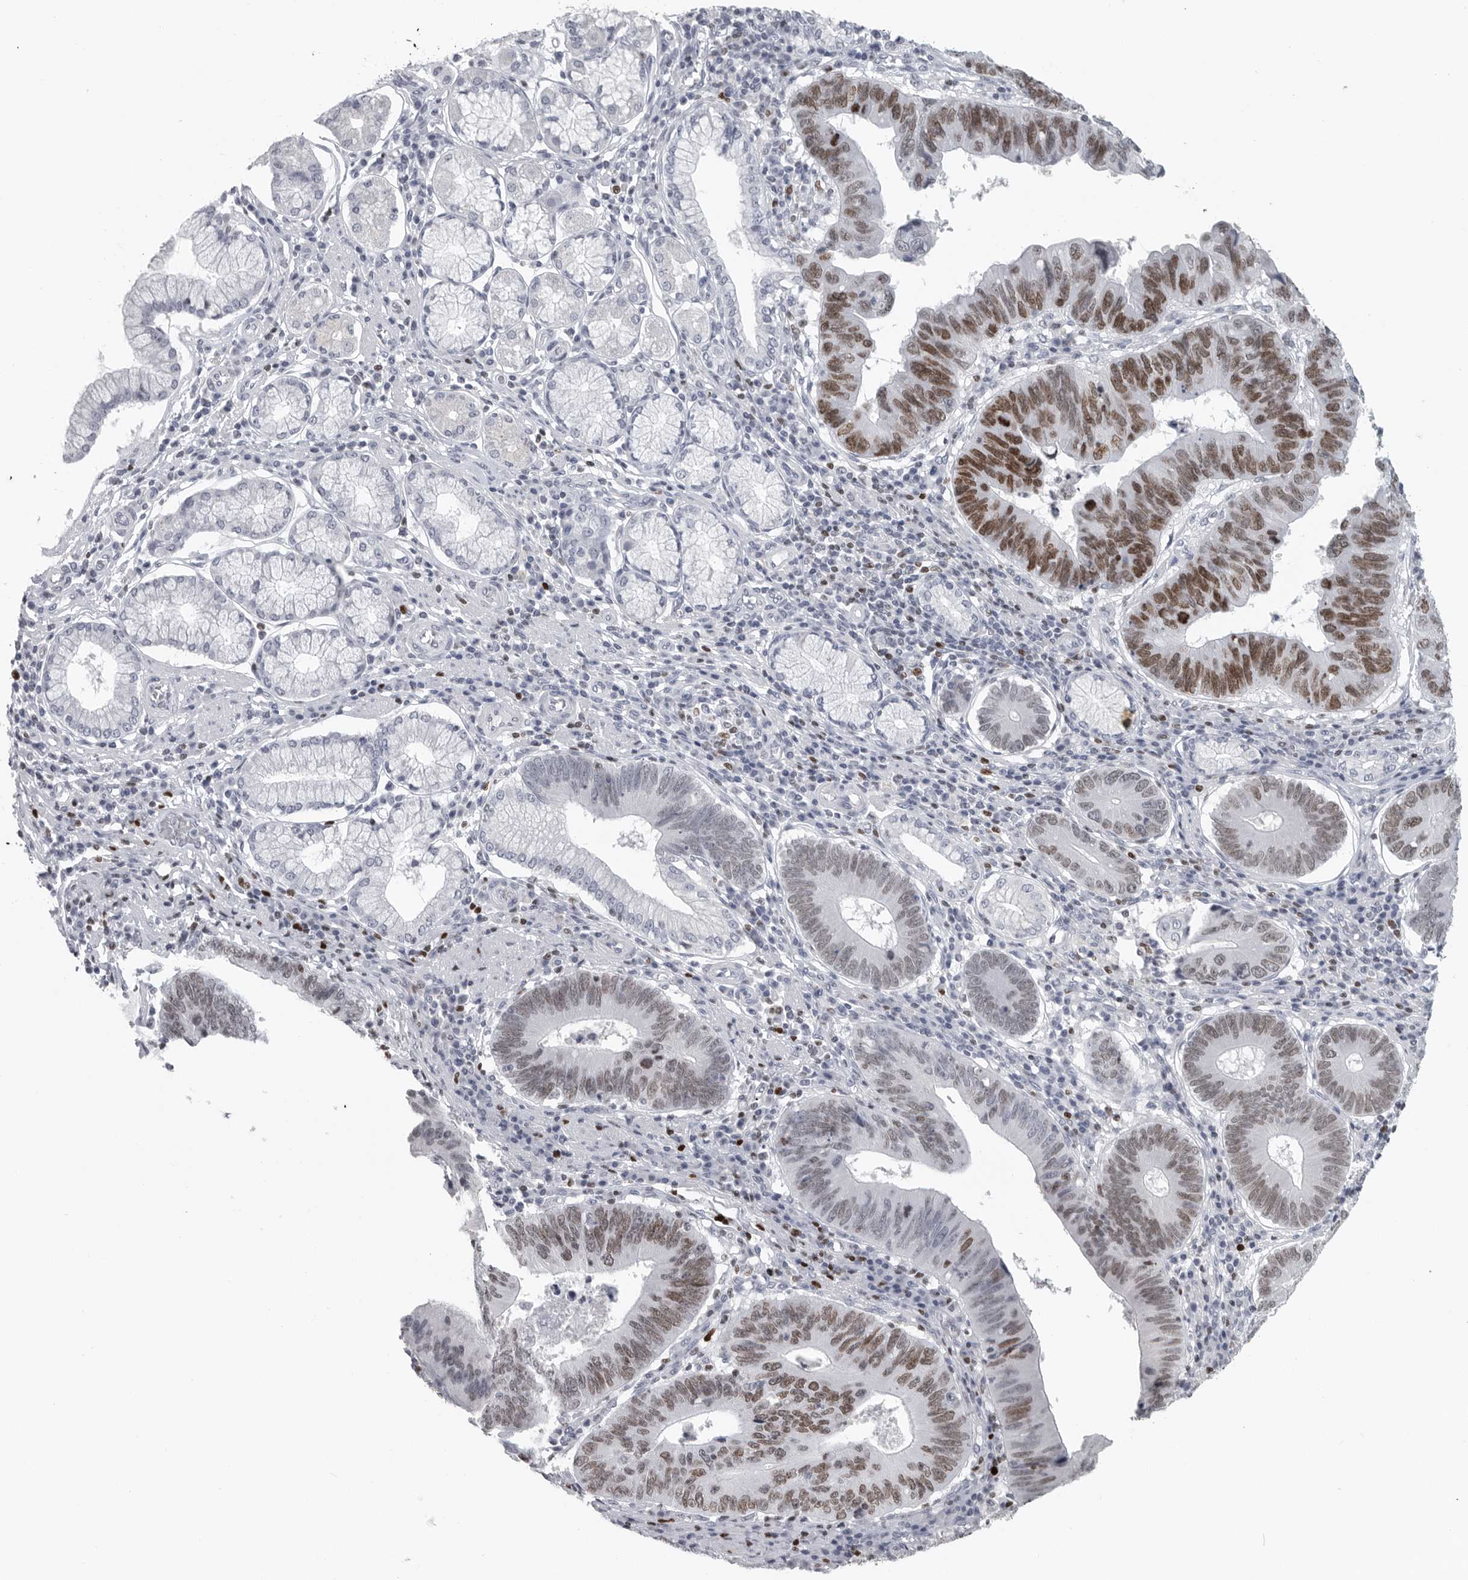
{"staining": {"intensity": "moderate", "quantity": ">75%", "location": "nuclear"}, "tissue": "stomach cancer", "cell_type": "Tumor cells", "image_type": "cancer", "snomed": [{"axis": "morphology", "description": "Adenocarcinoma, NOS"}, {"axis": "topography", "description": "Stomach"}], "caption": "Protein staining displays moderate nuclear staining in approximately >75% of tumor cells in stomach cancer (adenocarcinoma).", "gene": "SATB2", "patient": {"sex": "male", "age": 59}}